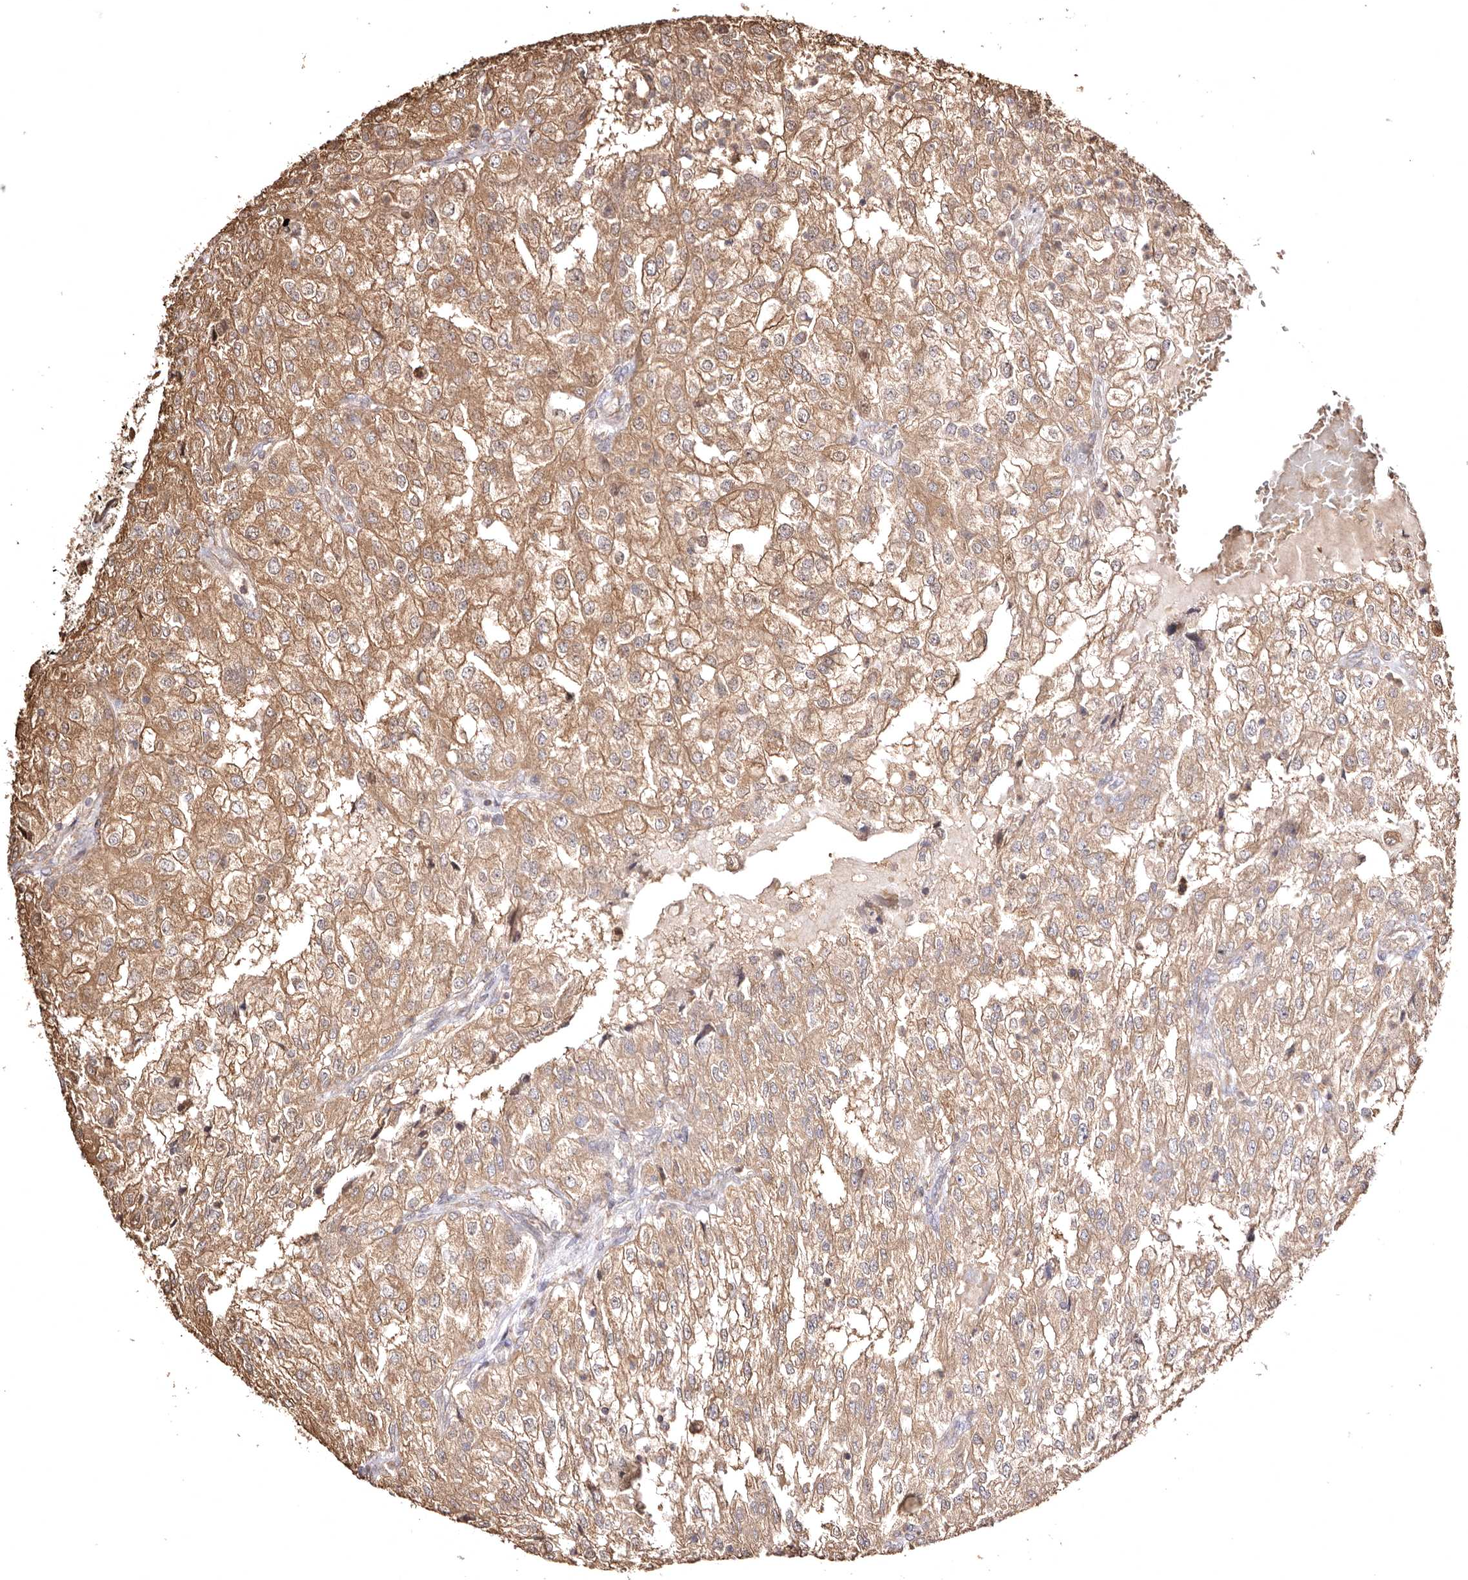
{"staining": {"intensity": "moderate", "quantity": ">75%", "location": "cytoplasmic/membranous"}, "tissue": "renal cancer", "cell_type": "Tumor cells", "image_type": "cancer", "snomed": [{"axis": "morphology", "description": "Adenocarcinoma, NOS"}, {"axis": "topography", "description": "Kidney"}], "caption": "Immunohistochemistry (IHC) staining of renal adenocarcinoma, which reveals medium levels of moderate cytoplasmic/membranous positivity in about >75% of tumor cells indicating moderate cytoplasmic/membranous protein positivity. The staining was performed using DAB (3,3'-diaminobenzidine) (brown) for protein detection and nuclei were counterstained in hematoxylin (blue).", "gene": "MACC1", "patient": {"sex": "female", "age": 54}}